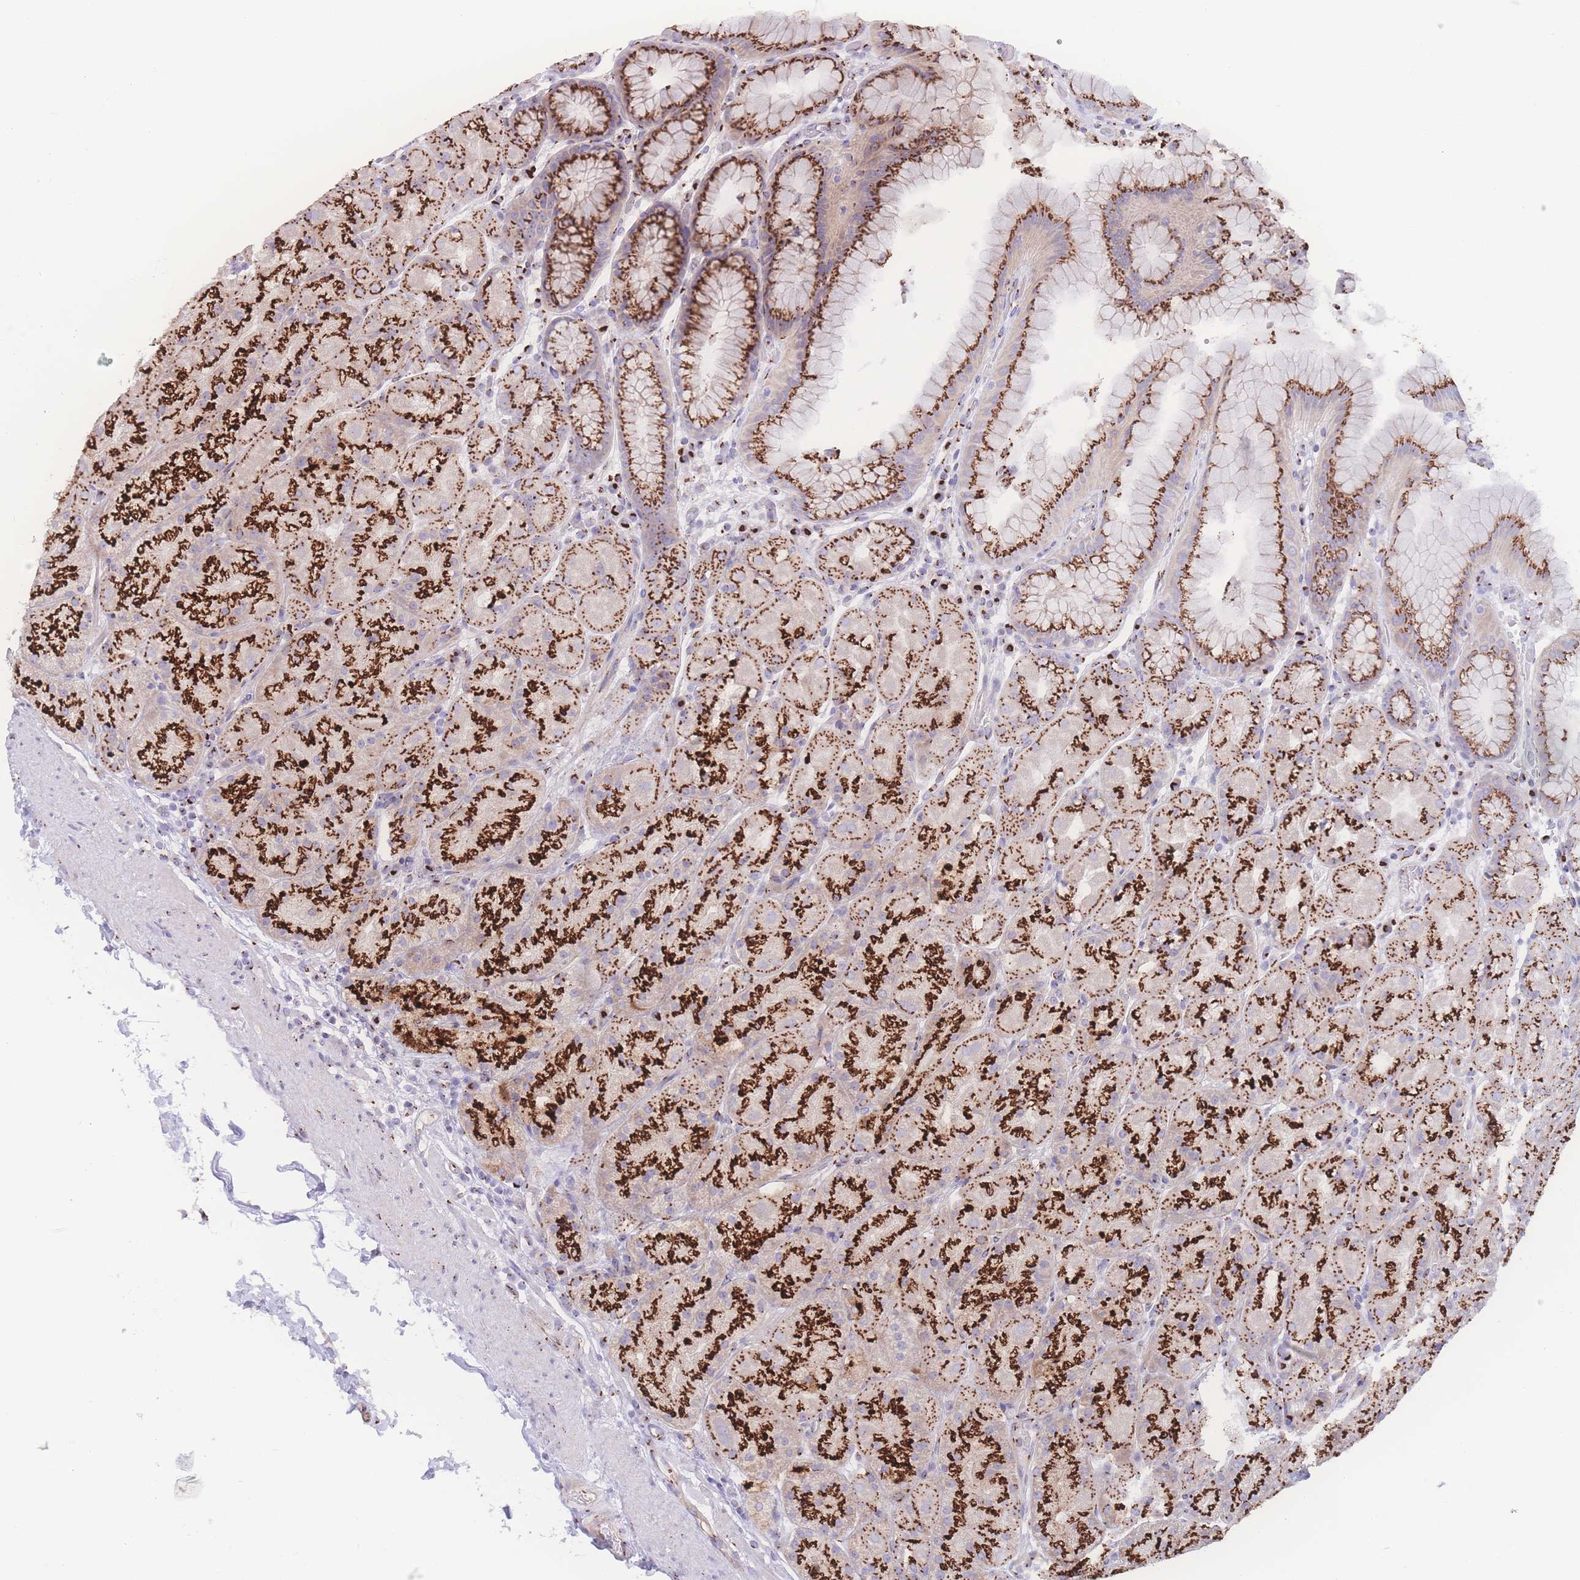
{"staining": {"intensity": "strong", "quantity": ">75%", "location": "cytoplasmic/membranous"}, "tissue": "stomach", "cell_type": "Glandular cells", "image_type": "normal", "snomed": [{"axis": "morphology", "description": "Normal tissue, NOS"}, {"axis": "topography", "description": "Stomach, upper"}, {"axis": "topography", "description": "Stomach, lower"}], "caption": "Normal stomach was stained to show a protein in brown. There is high levels of strong cytoplasmic/membranous staining in about >75% of glandular cells. (Brightfield microscopy of DAB IHC at high magnification).", "gene": "GOLM2", "patient": {"sex": "male", "age": 67}}